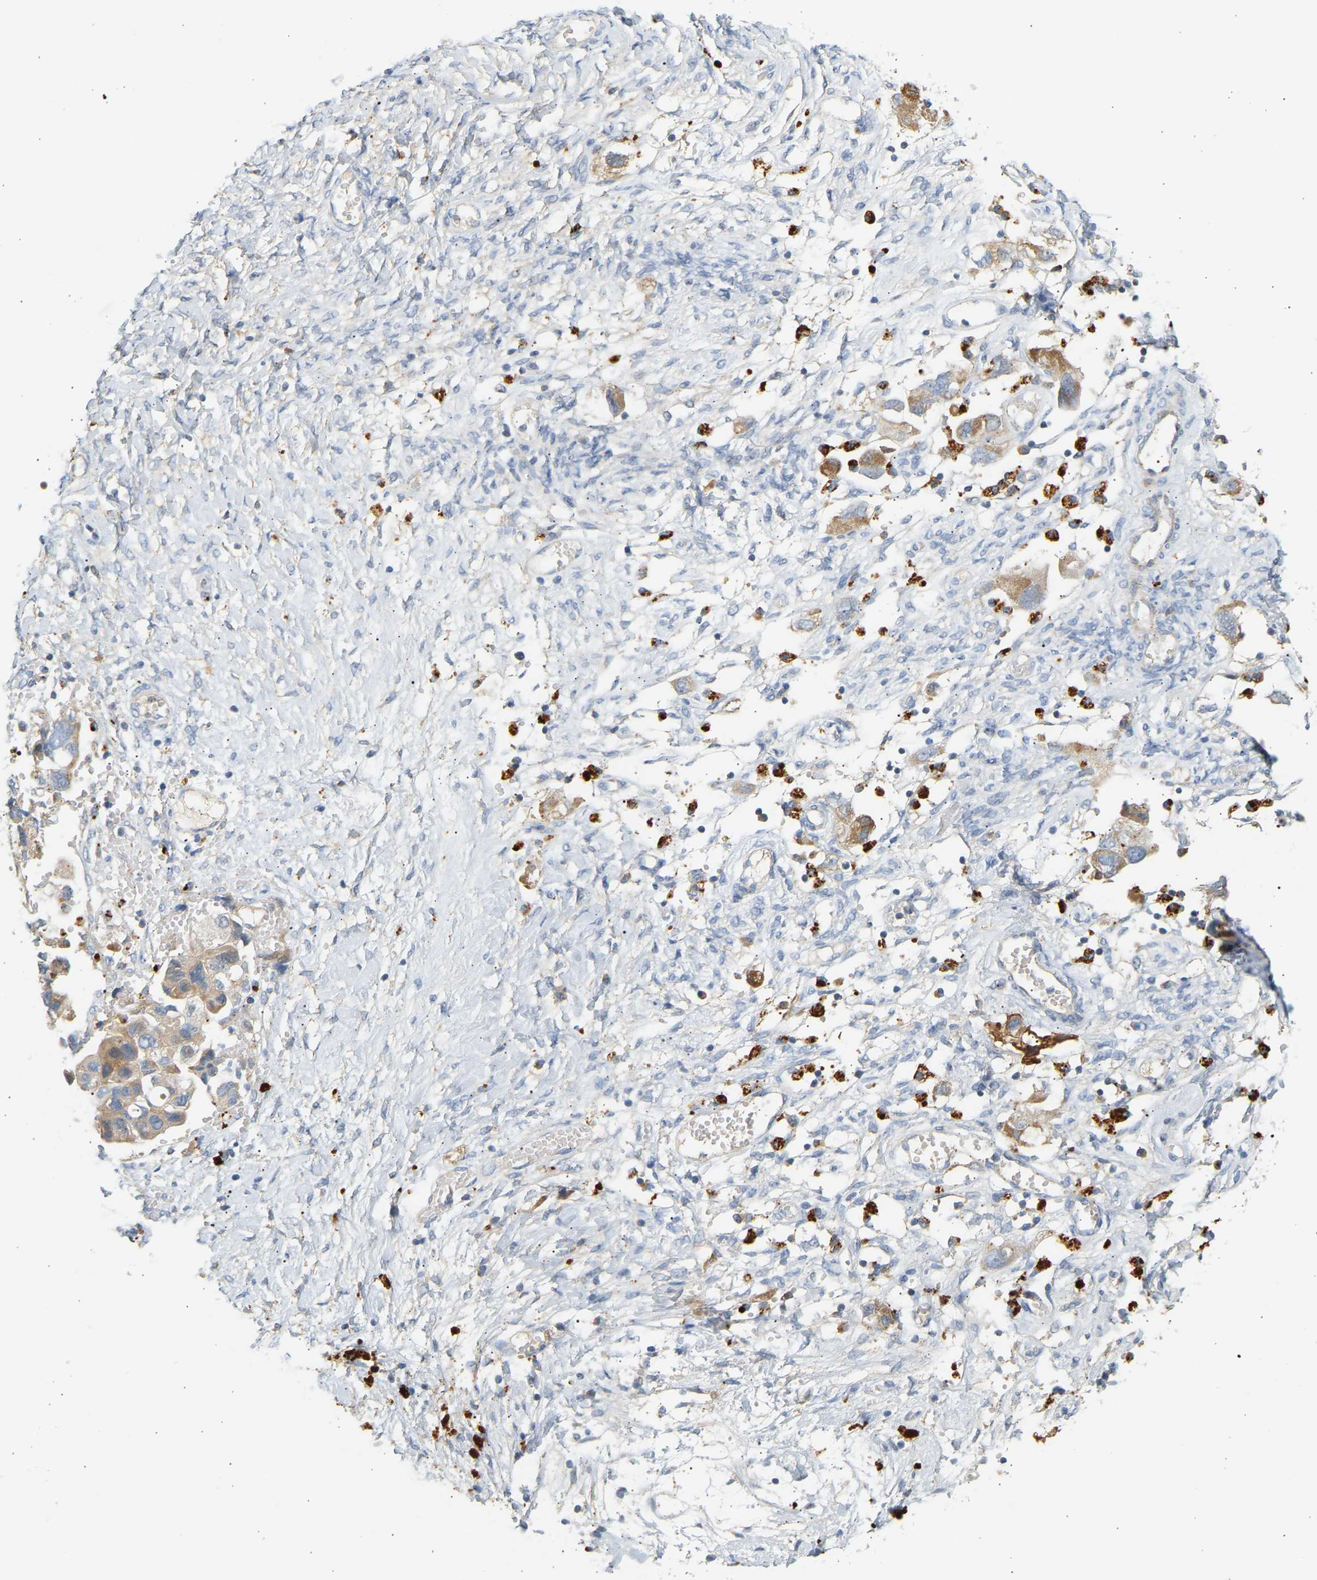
{"staining": {"intensity": "moderate", "quantity": ">75%", "location": "cytoplasmic/membranous"}, "tissue": "ovarian cancer", "cell_type": "Tumor cells", "image_type": "cancer", "snomed": [{"axis": "morphology", "description": "Carcinoma, NOS"}, {"axis": "morphology", "description": "Cystadenocarcinoma, serous, NOS"}, {"axis": "topography", "description": "Ovary"}], "caption": "DAB immunohistochemical staining of ovarian cancer (carcinoma) demonstrates moderate cytoplasmic/membranous protein staining in approximately >75% of tumor cells.", "gene": "ENTHD1", "patient": {"sex": "female", "age": 69}}